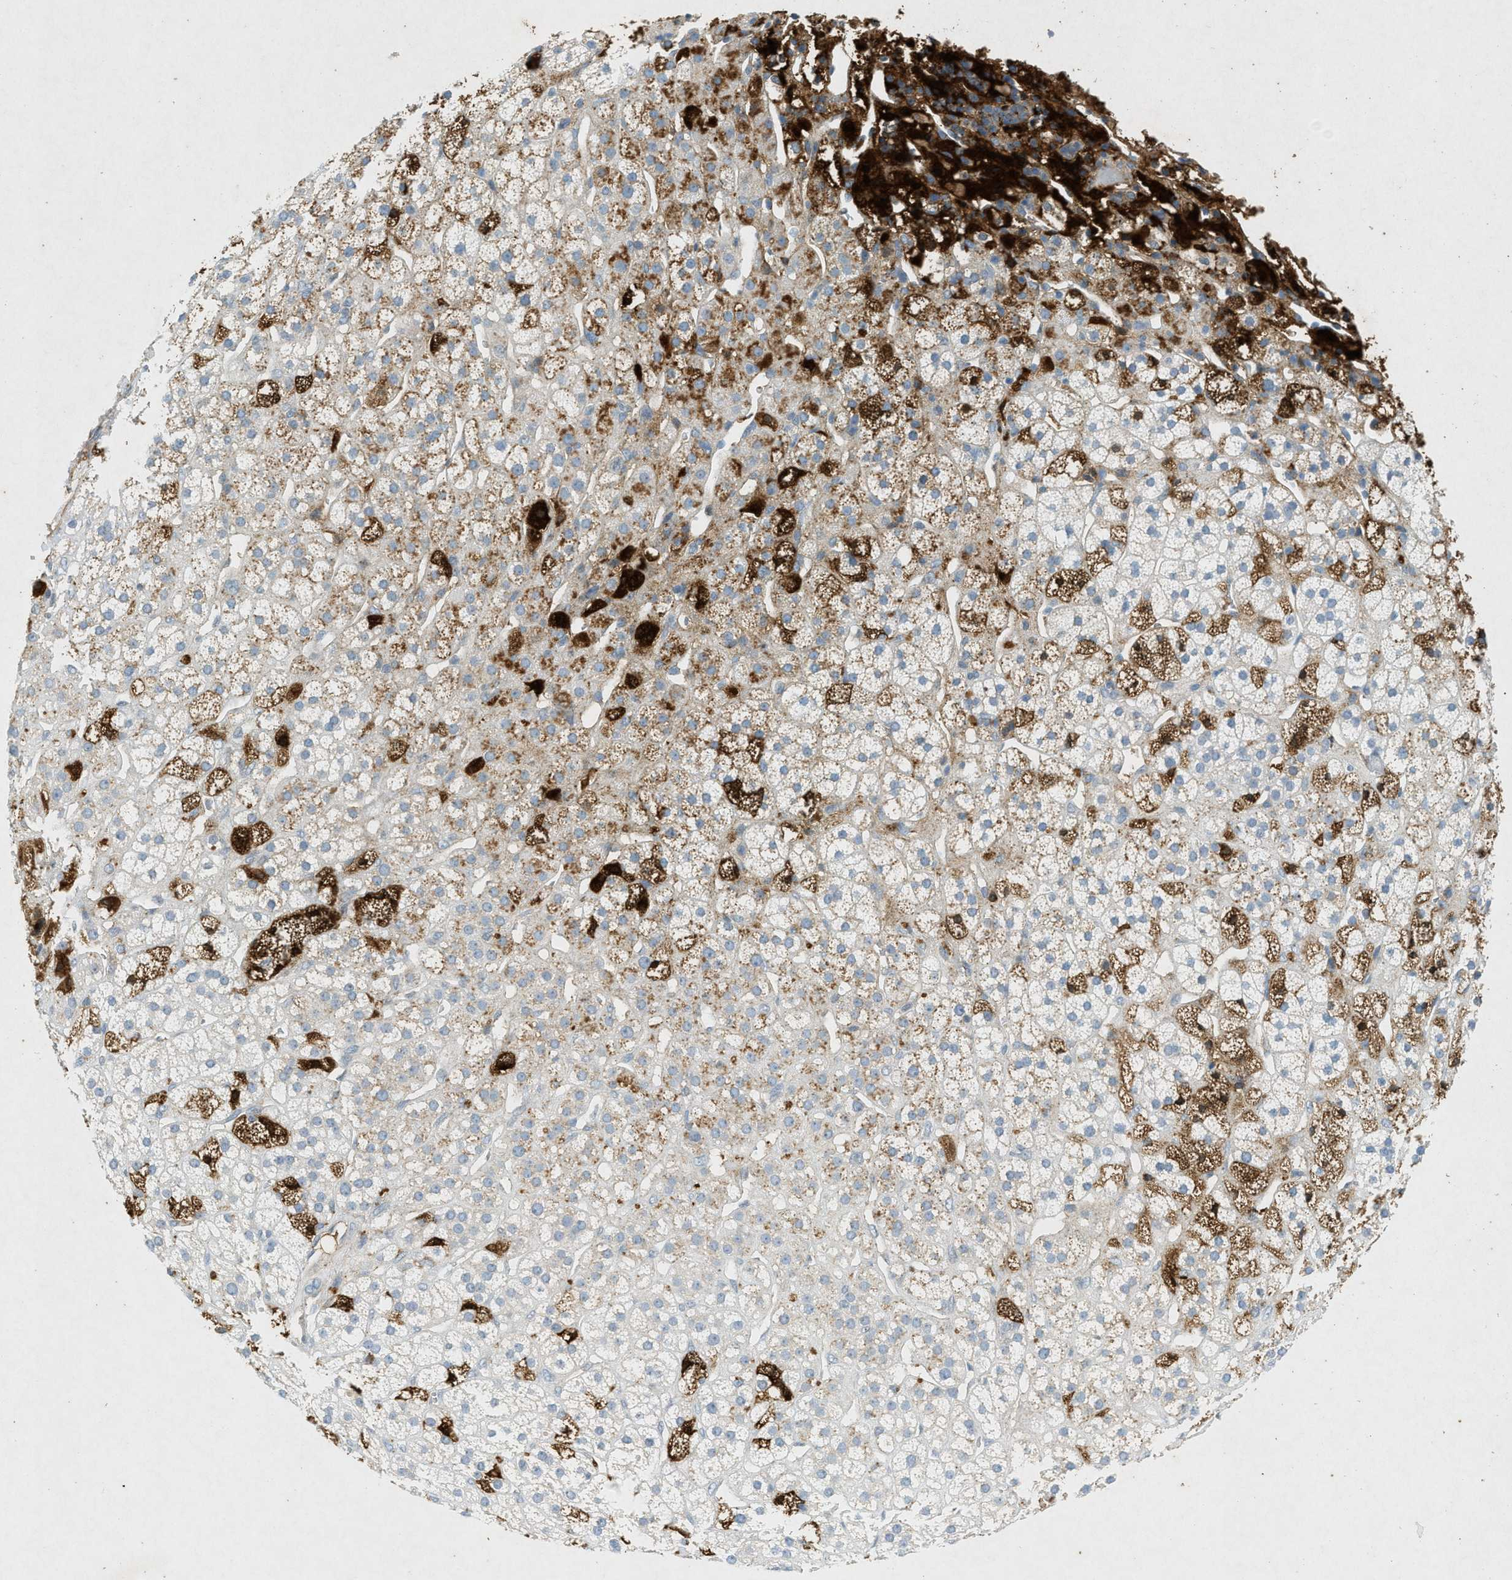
{"staining": {"intensity": "moderate", "quantity": "25%-75%", "location": "cytoplasmic/membranous"}, "tissue": "adrenal gland", "cell_type": "Glandular cells", "image_type": "normal", "snomed": [{"axis": "morphology", "description": "Normal tissue, NOS"}, {"axis": "topography", "description": "Adrenal gland"}], "caption": "Protein expression by immunohistochemistry (IHC) displays moderate cytoplasmic/membranous expression in approximately 25%-75% of glandular cells in normal adrenal gland.", "gene": "F2", "patient": {"sex": "male", "age": 56}}